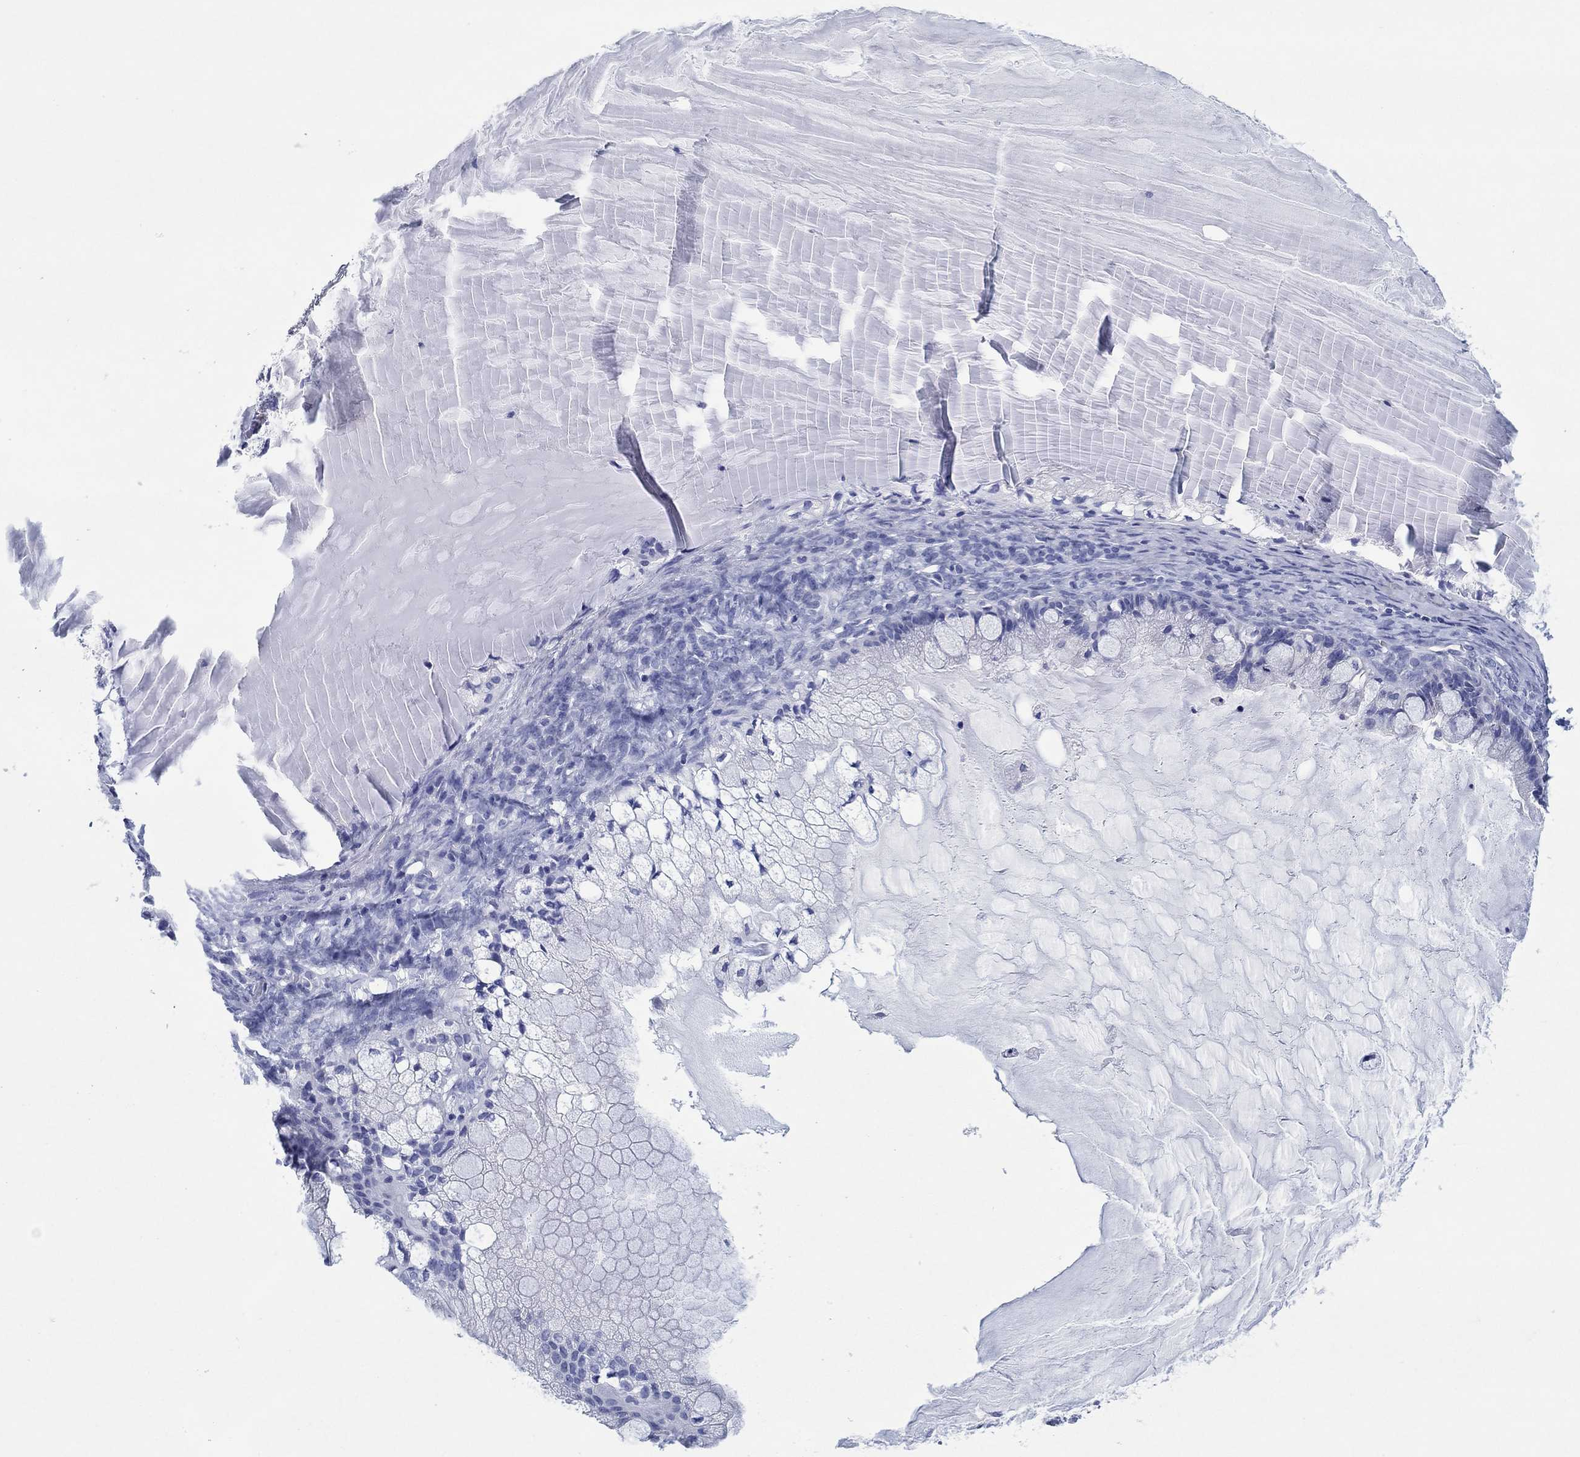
{"staining": {"intensity": "negative", "quantity": "none", "location": "none"}, "tissue": "ovarian cancer", "cell_type": "Tumor cells", "image_type": "cancer", "snomed": [{"axis": "morphology", "description": "Cystadenocarcinoma, mucinous, NOS"}, {"axis": "topography", "description": "Ovary"}], "caption": "This is an immunohistochemistry (IHC) image of human ovarian cancer. There is no staining in tumor cells.", "gene": "HCRT", "patient": {"sex": "female", "age": 57}}